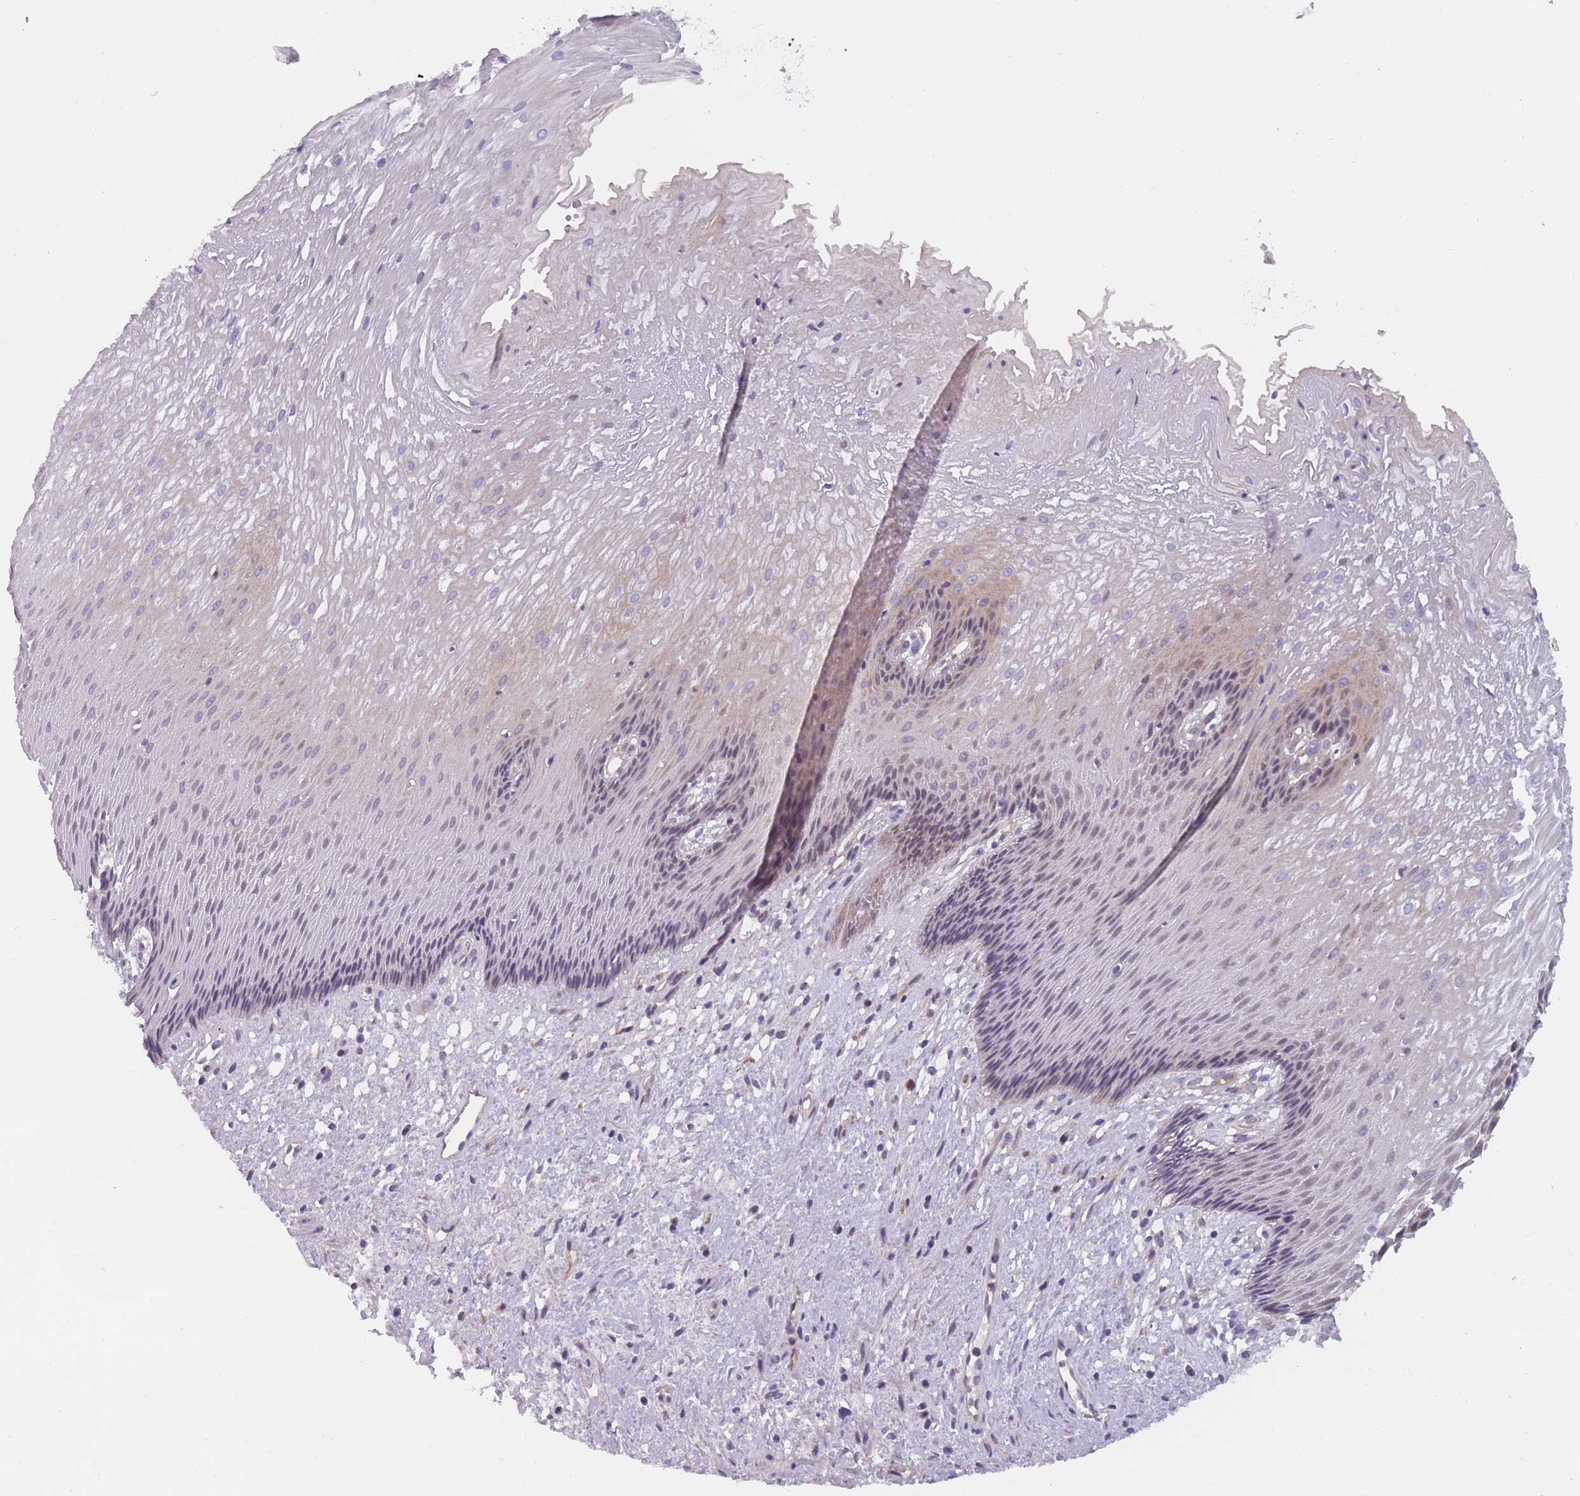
{"staining": {"intensity": "weak", "quantity": "<25%", "location": "cytoplasmic/membranous"}, "tissue": "esophagus", "cell_type": "Squamous epithelial cells", "image_type": "normal", "snomed": [{"axis": "morphology", "description": "Normal tissue, NOS"}, {"axis": "topography", "description": "Esophagus"}], "caption": "There is no significant positivity in squamous epithelial cells of esophagus. The staining is performed using DAB brown chromogen with nuclei counter-stained in using hematoxylin.", "gene": "FAM83F", "patient": {"sex": "male", "age": 60}}